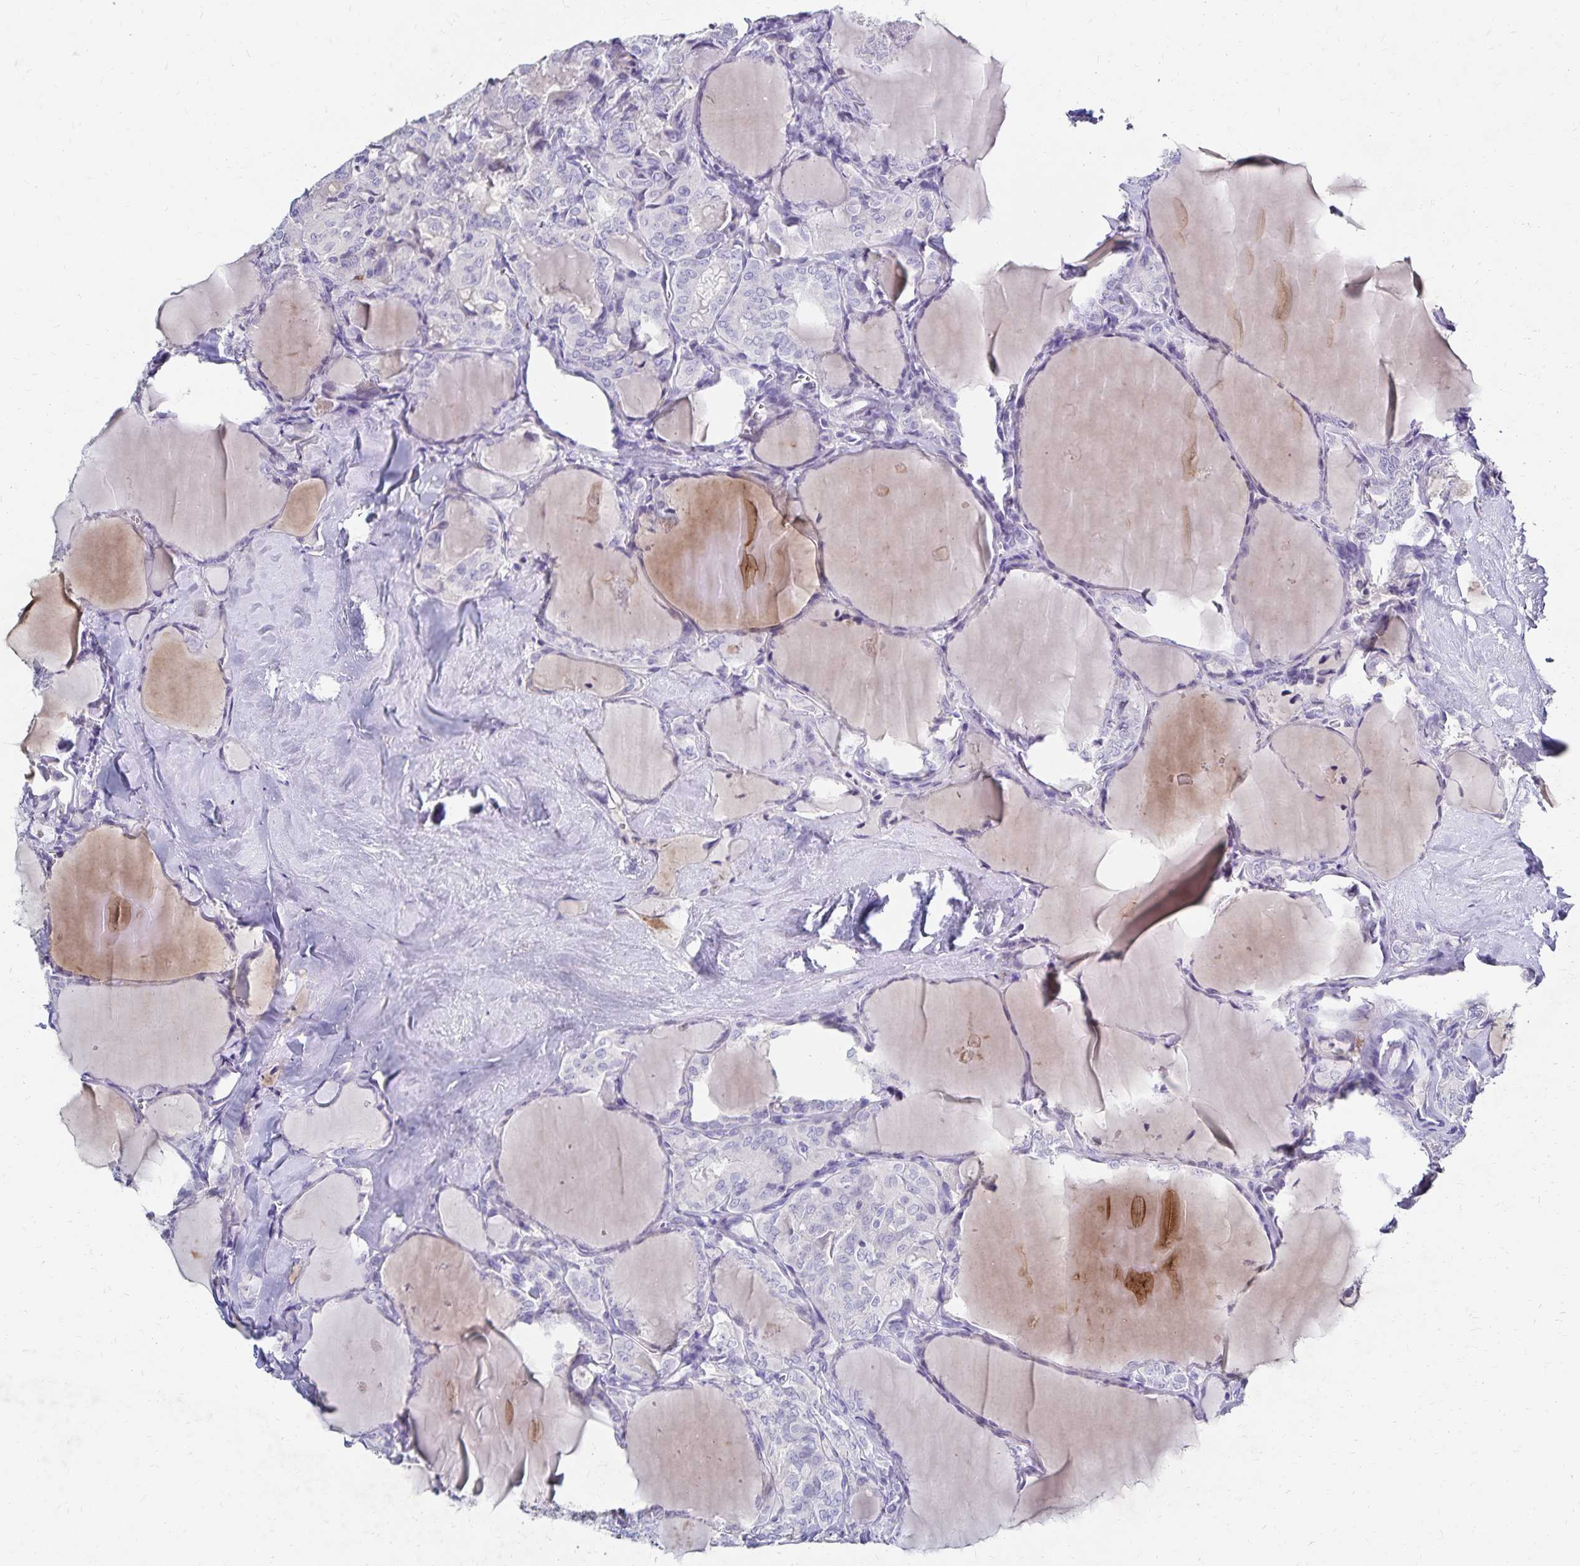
{"staining": {"intensity": "negative", "quantity": "none", "location": "none"}, "tissue": "thyroid cancer", "cell_type": "Tumor cells", "image_type": "cancer", "snomed": [{"axis": "morphology", "description": "Papillary adenocarcinoma, NOS"}, {"axis": "topography", "description": "Thyroid gland"}], "caption": "This is an immunohistochemistry (IHC) histopathology image of human thyroid cancer (papillary adenocarcinoma). There is no staining in tumor cells.", "gene": "PAX5", "patient": {"sex": "male", "age": 30}}